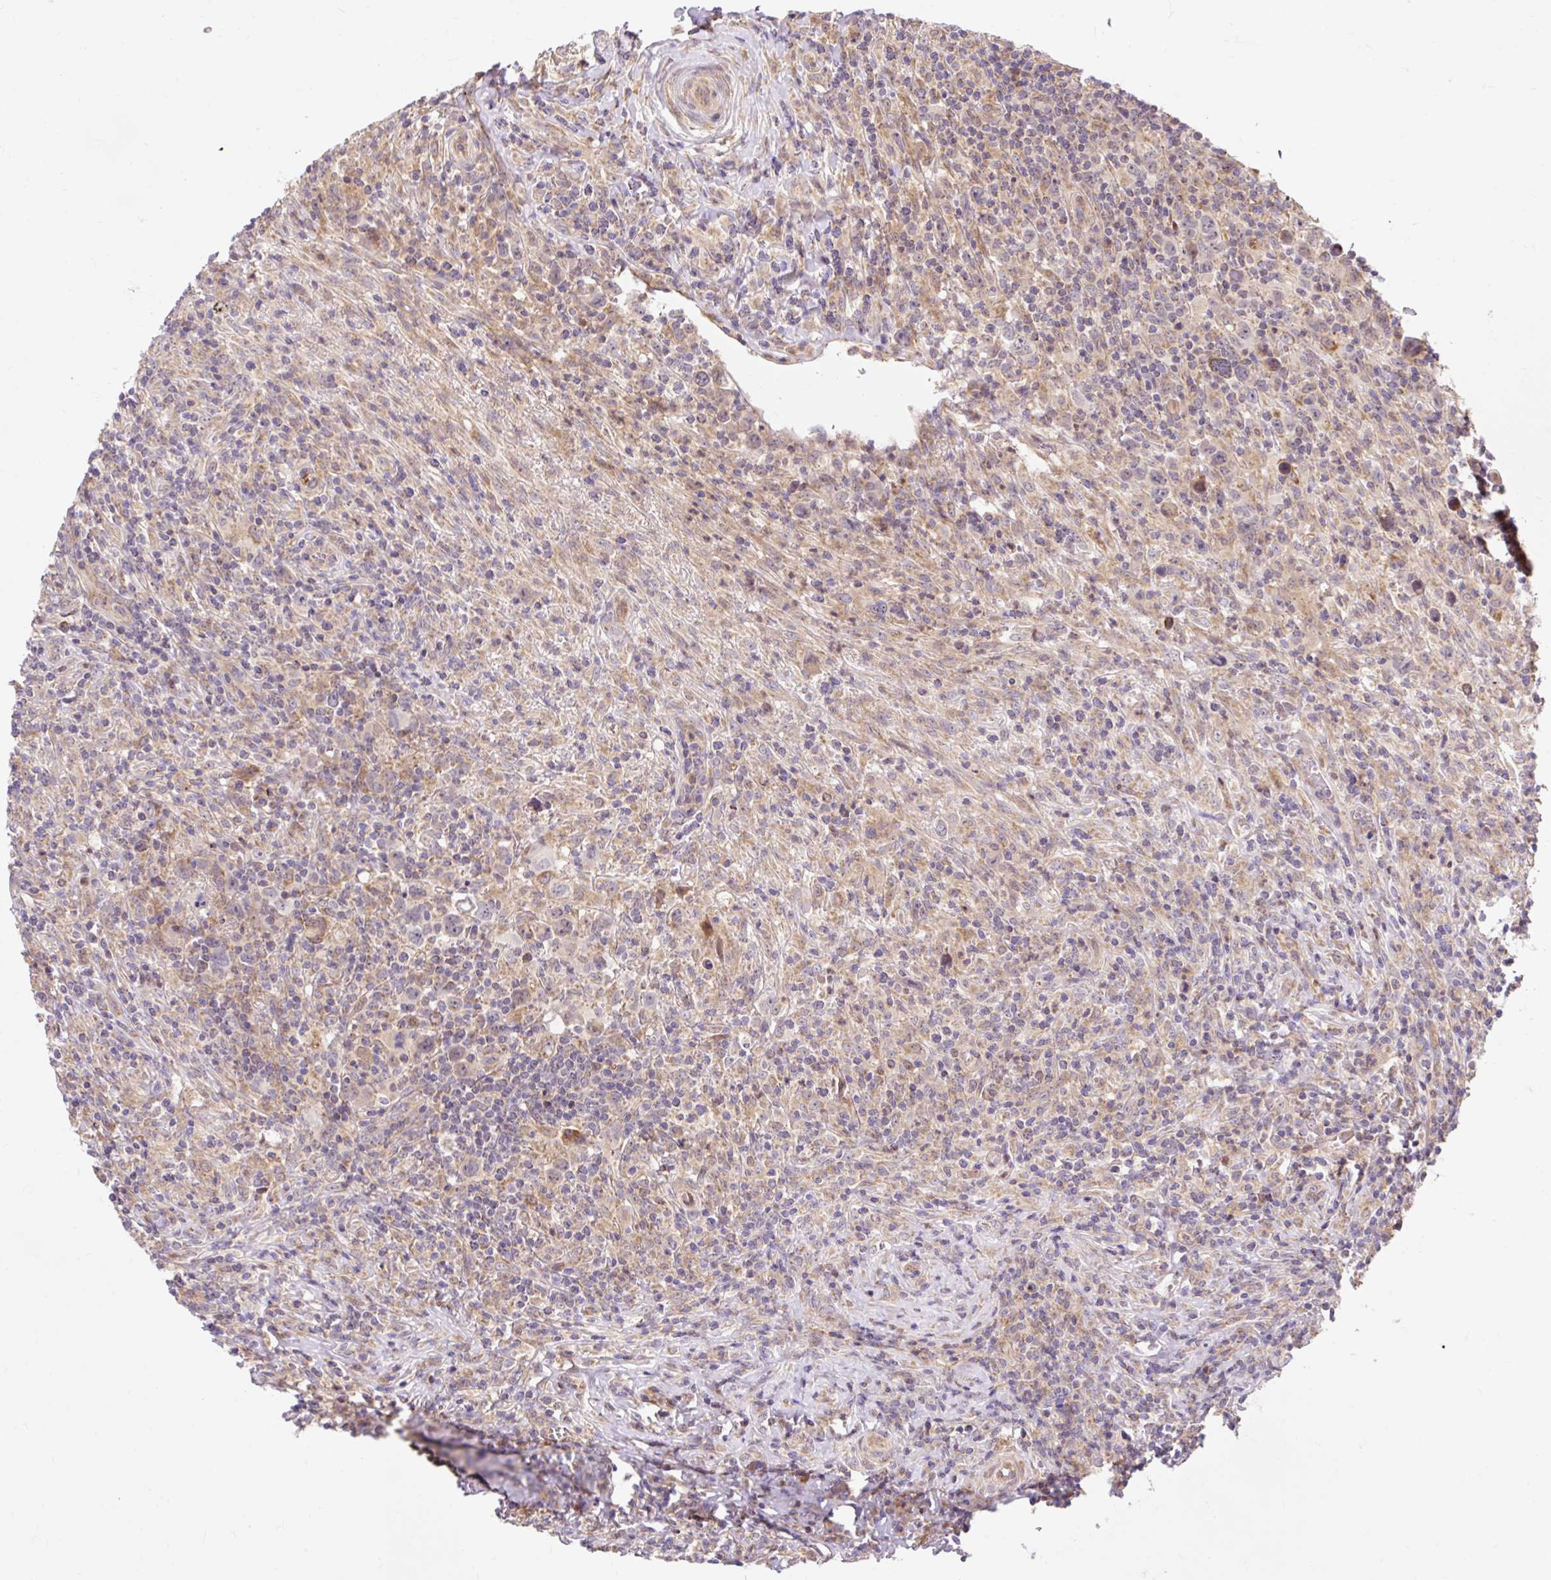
{"staining": {"intensity": "moderate", "quantity": "<25%", "location": "cytoplasmic/membranous"}, "tissue": "lymphoma", "cell_type": "Tumor cells", "image_type": "cancer", "snomed": [{"axis": "morphology", "description": "Hodgkin's disease, NOS"}, {"axis": "topography", "description": "Lymph node"}], "caption": "Immunohistochemistry image of neoplastic tissue: lymphoma stained using immunohistochemistry displays low levels of moderate protein expression localized specifically in the cytoplasmic/membranous of tumor cells, appearing as a cytoplasmic/membranous brown color.", "gene": "TRIAP1", "patient": {"sex": "female", "age": 18}}